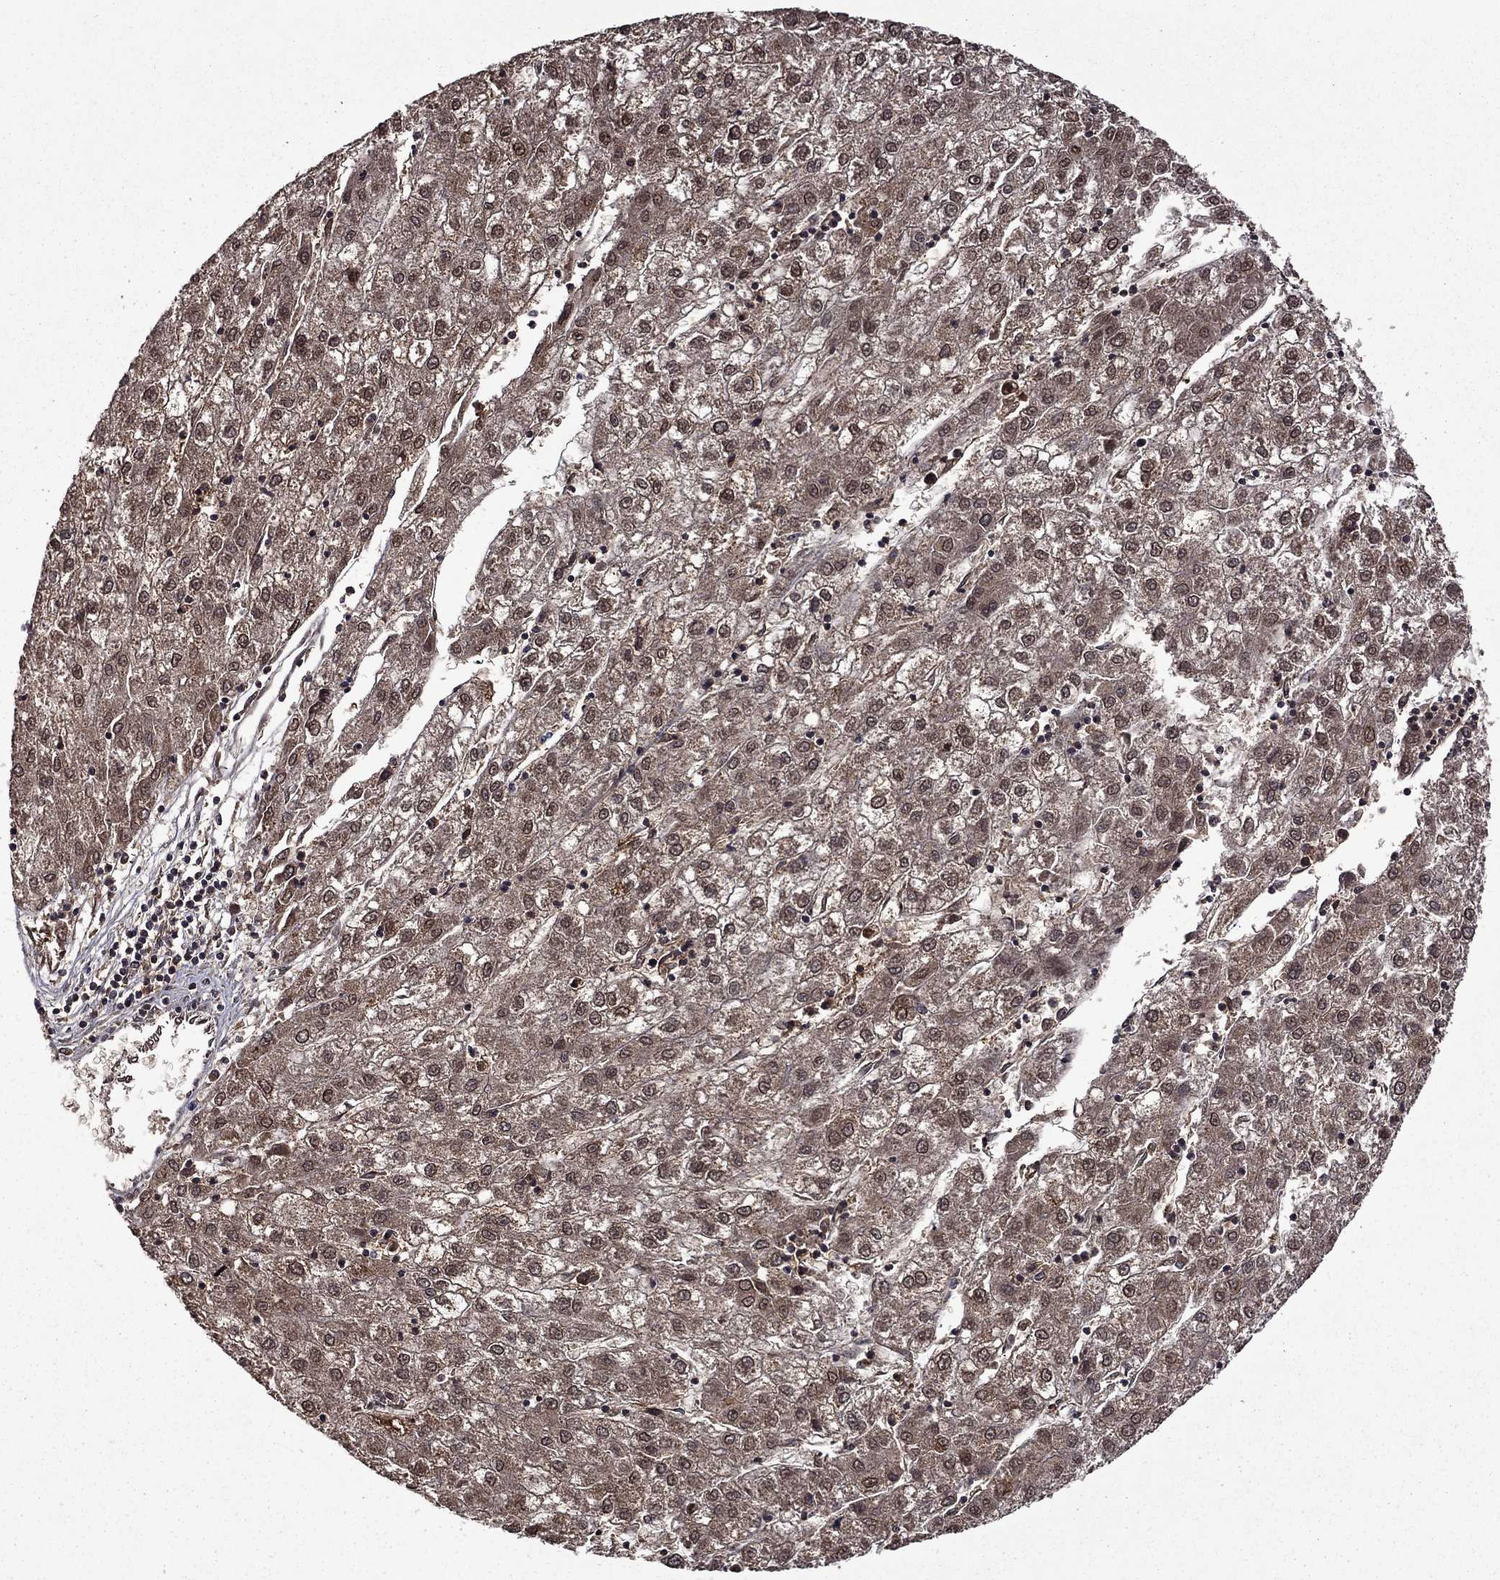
{"staining": {"intensity": "moderate", "quantity": ">75%", "location": "cytoplasmic/membranous,nuclear"}, "tissue": "liver cancer", "cell_type": "Tumor cells", "image_type": "cancer", "snomed": [{"axis": "morphology", "description": "Carcinoma, Hepatocellular, NOS"}, {"axis": "topography", "description": "Liver"}], "caption": "Liver cancer stained with immunohistochemistry displays moderate cytoplasmic/membranous and nuclear expression in about >75% of tumor cells.", "gene": "ITM2B", "patient": {"sex": "male", "age": 72}}